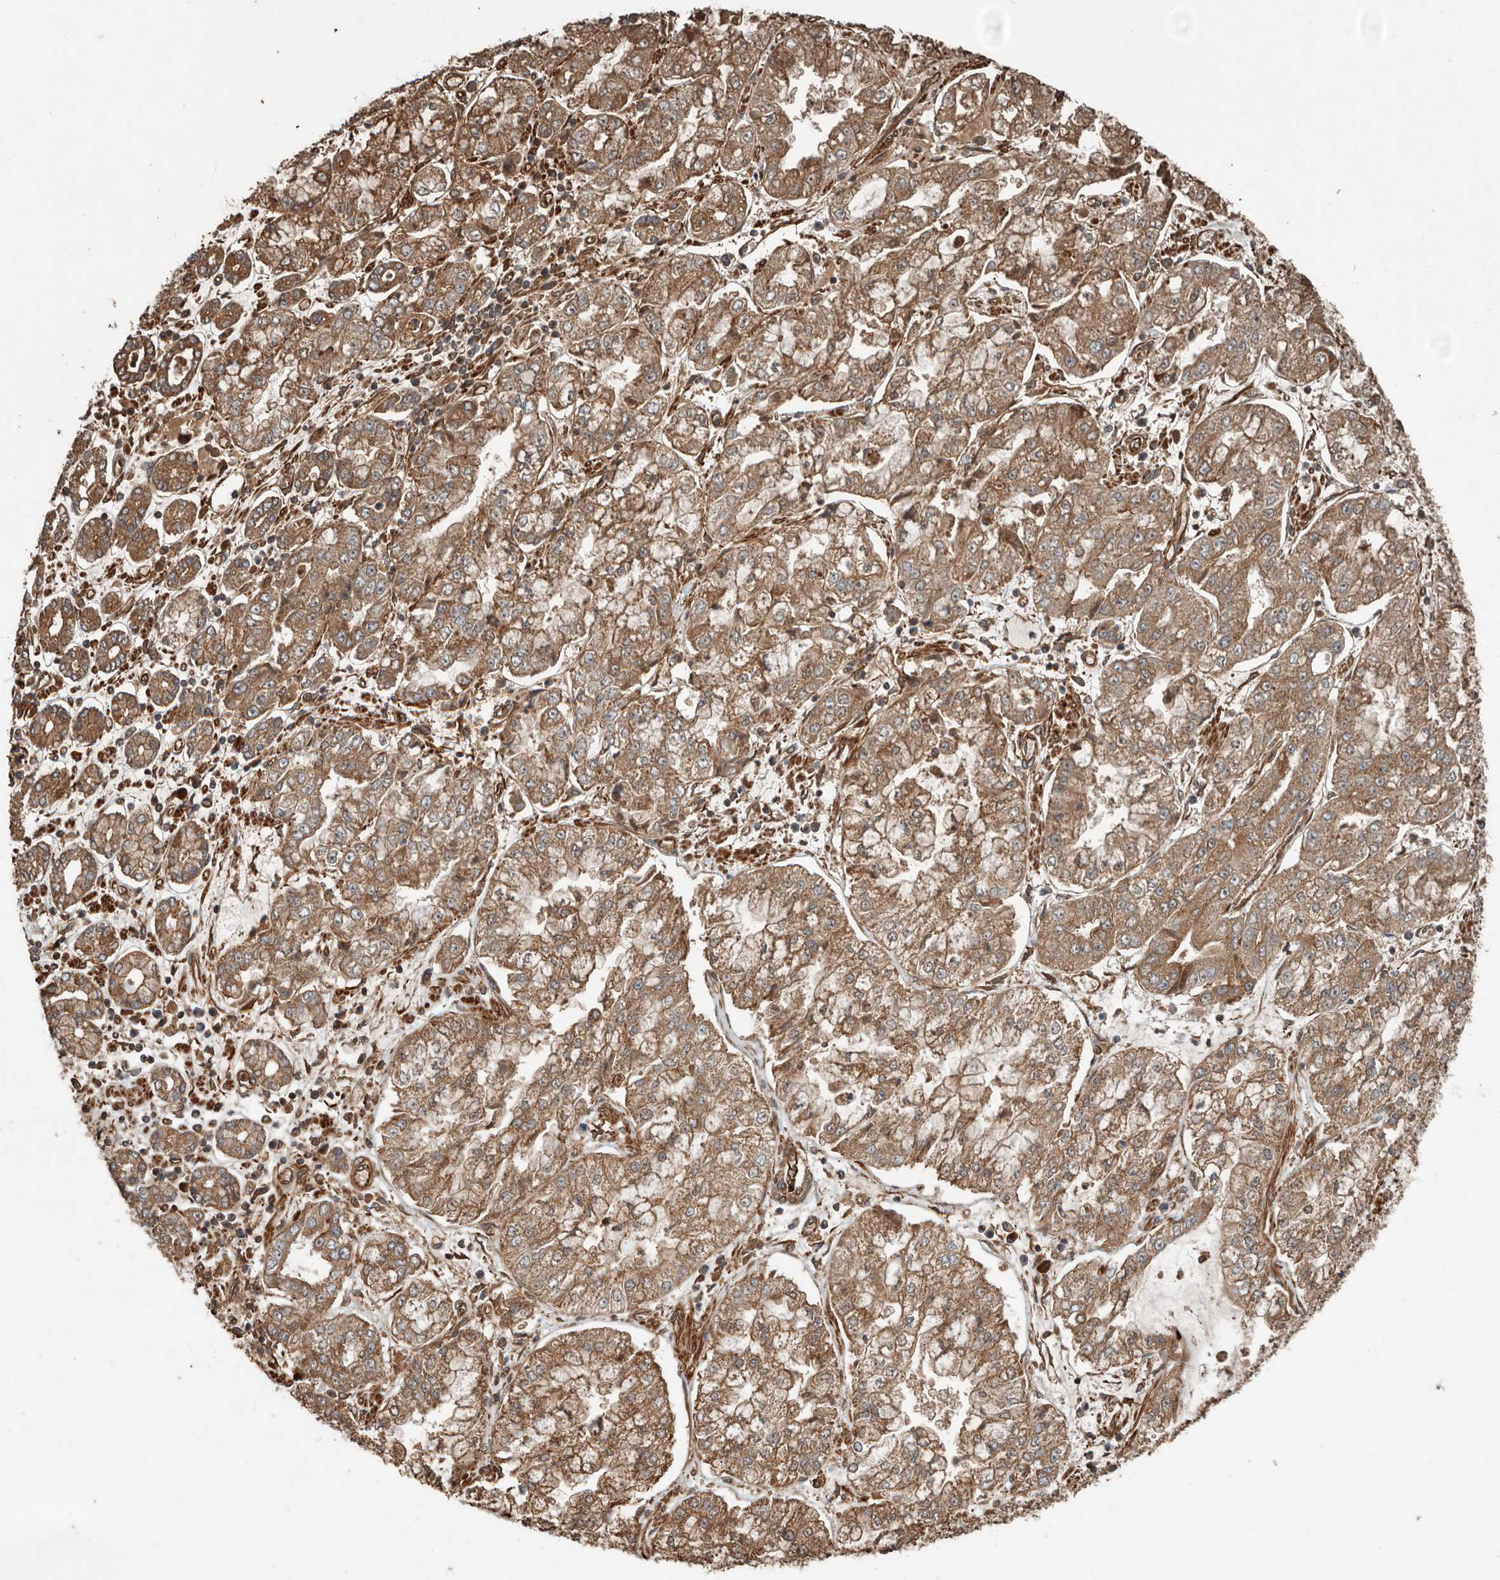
{"staining": {"intensity": "moderate", "quantity": ">75%", "location": "cytoplasmic/membranous"}, "tissue": "stomach cancer", "cell_type": "Tumor cells", "image_type": "cancer", "snomed": [{"axis": "morphology", "description": "Adenocarcinoma, NOS"}, {"axis": "topography", "description": "Stomach"}], "caption": "Human stomach cancer (adenocarcinoma) stained for a protein (brown) shows moderate cytoplasmic/membranous positive staining in approximately >75% of tumor cells.", "gene": "YOD1", "patient": {"sex": "male", "age": 76}}